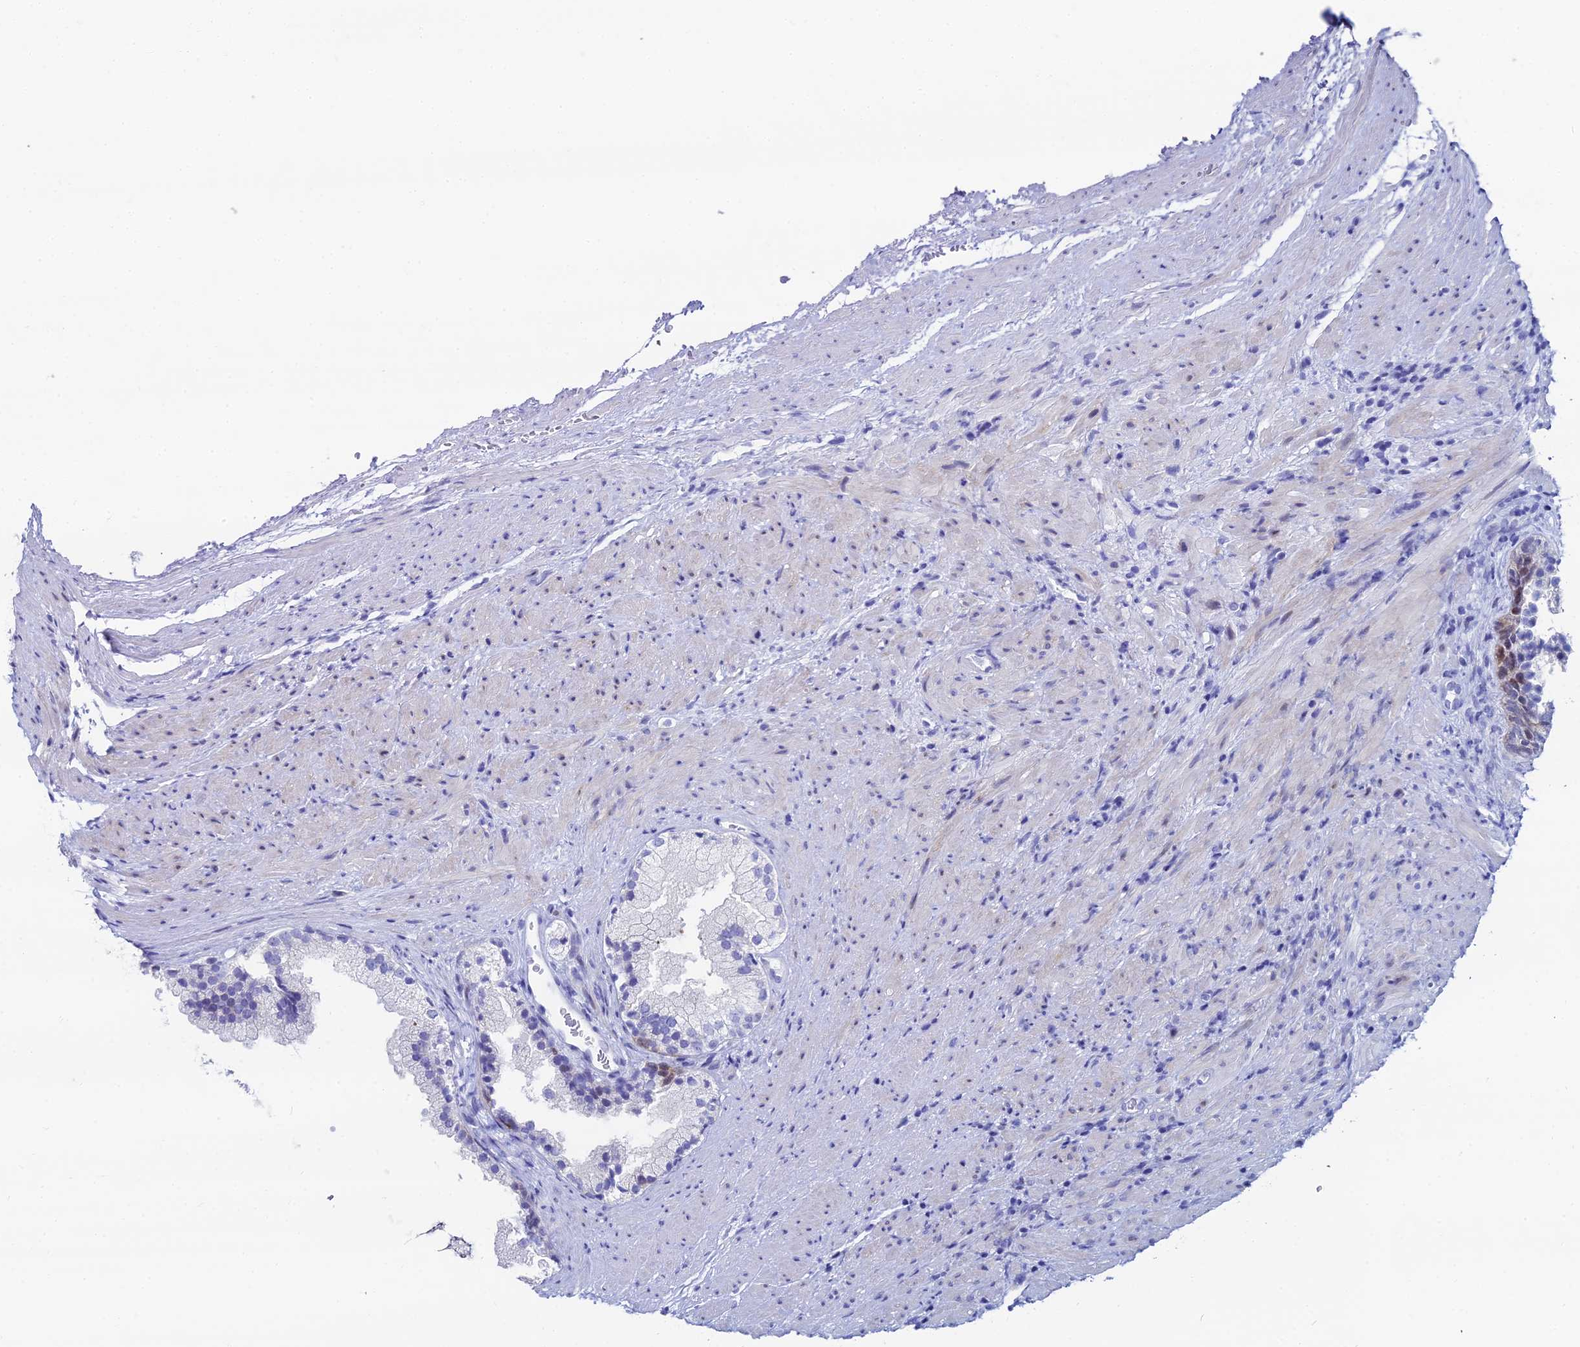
{"staining": {"intensity": "weak", "quantity": "<25%", "location": "nuclear"}, "tissue": "prostate", "cell_type": "Glandular cells", "image_type": "normal", "snomed": [{"axis": "morphology", "description": "Normal tissue, NOS"}, {"axis": "topography", "description": "Prostate"}], "caption": "Prostate was stained to show a protein in brown. There is no significant expression in glandular cells. Brightfield microscopy of immunohistochemistry (IHC) stained with DAB (3,3'-diaminobenzidine) (brown) and hematoxylin (blue), captured at high magnification.", "gene": "HSPA1L", "patient": {"sex": "male", "age": 76}}